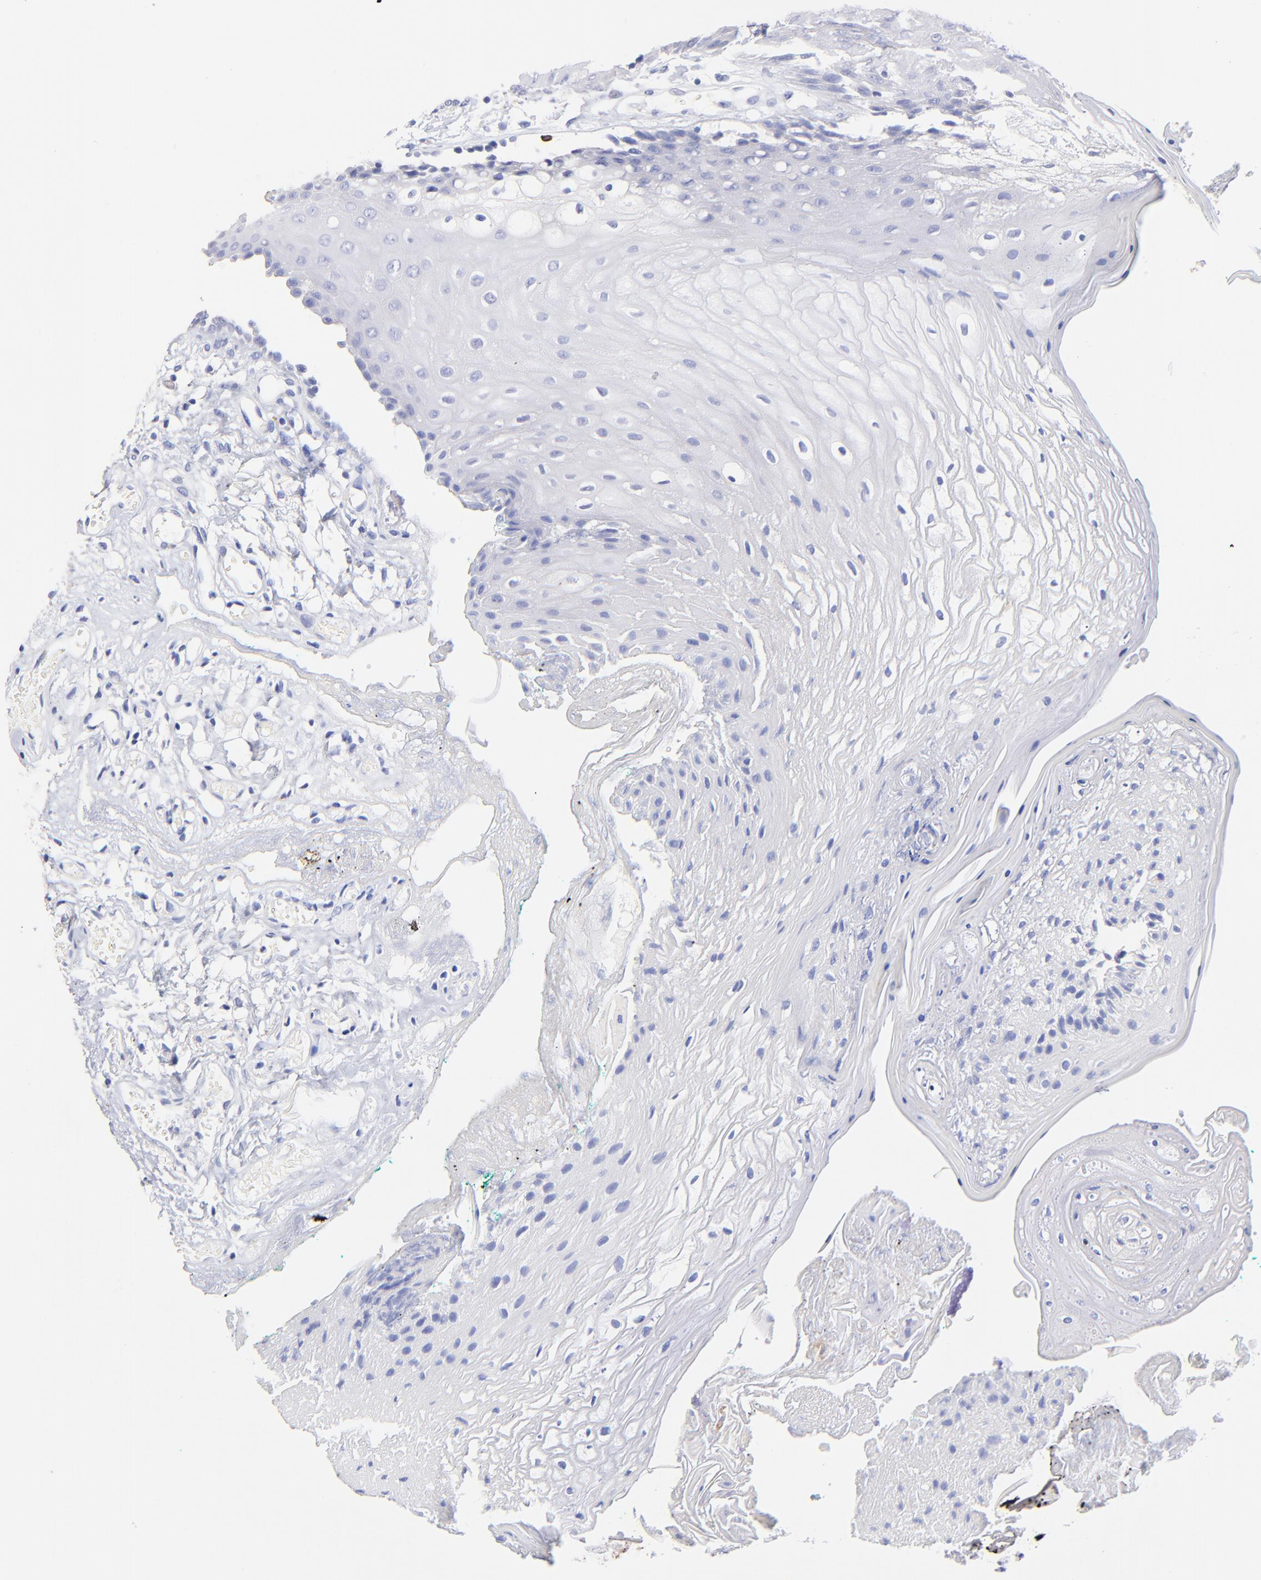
{"staining": {"intensity": "negative", "quantity": "none", "location": "none"}, "tissue": "oral mucosa", "cell_type": "Squamous epithelial cells", "image_type": "normal", "snomed": [{"axis": "morphology", "description": "Normal tissue, NOS"}, {"axis": "morphology", "description": "Squamous cell carcinoma, NOS"}, {"axis": "topography", "description": "Skeletal muscle"}, {"axis": "topography", "description": "Oral tissue"}, {"axis": "topography", "description": "Head-Neck"}], "caption": "This is an immunohistochemistry micrograph of normal human oral mucosa. There is no expression in squamous epithelial cells.", "gene": "RAB3A", "patient": {"sex": "female", "age": 84}}